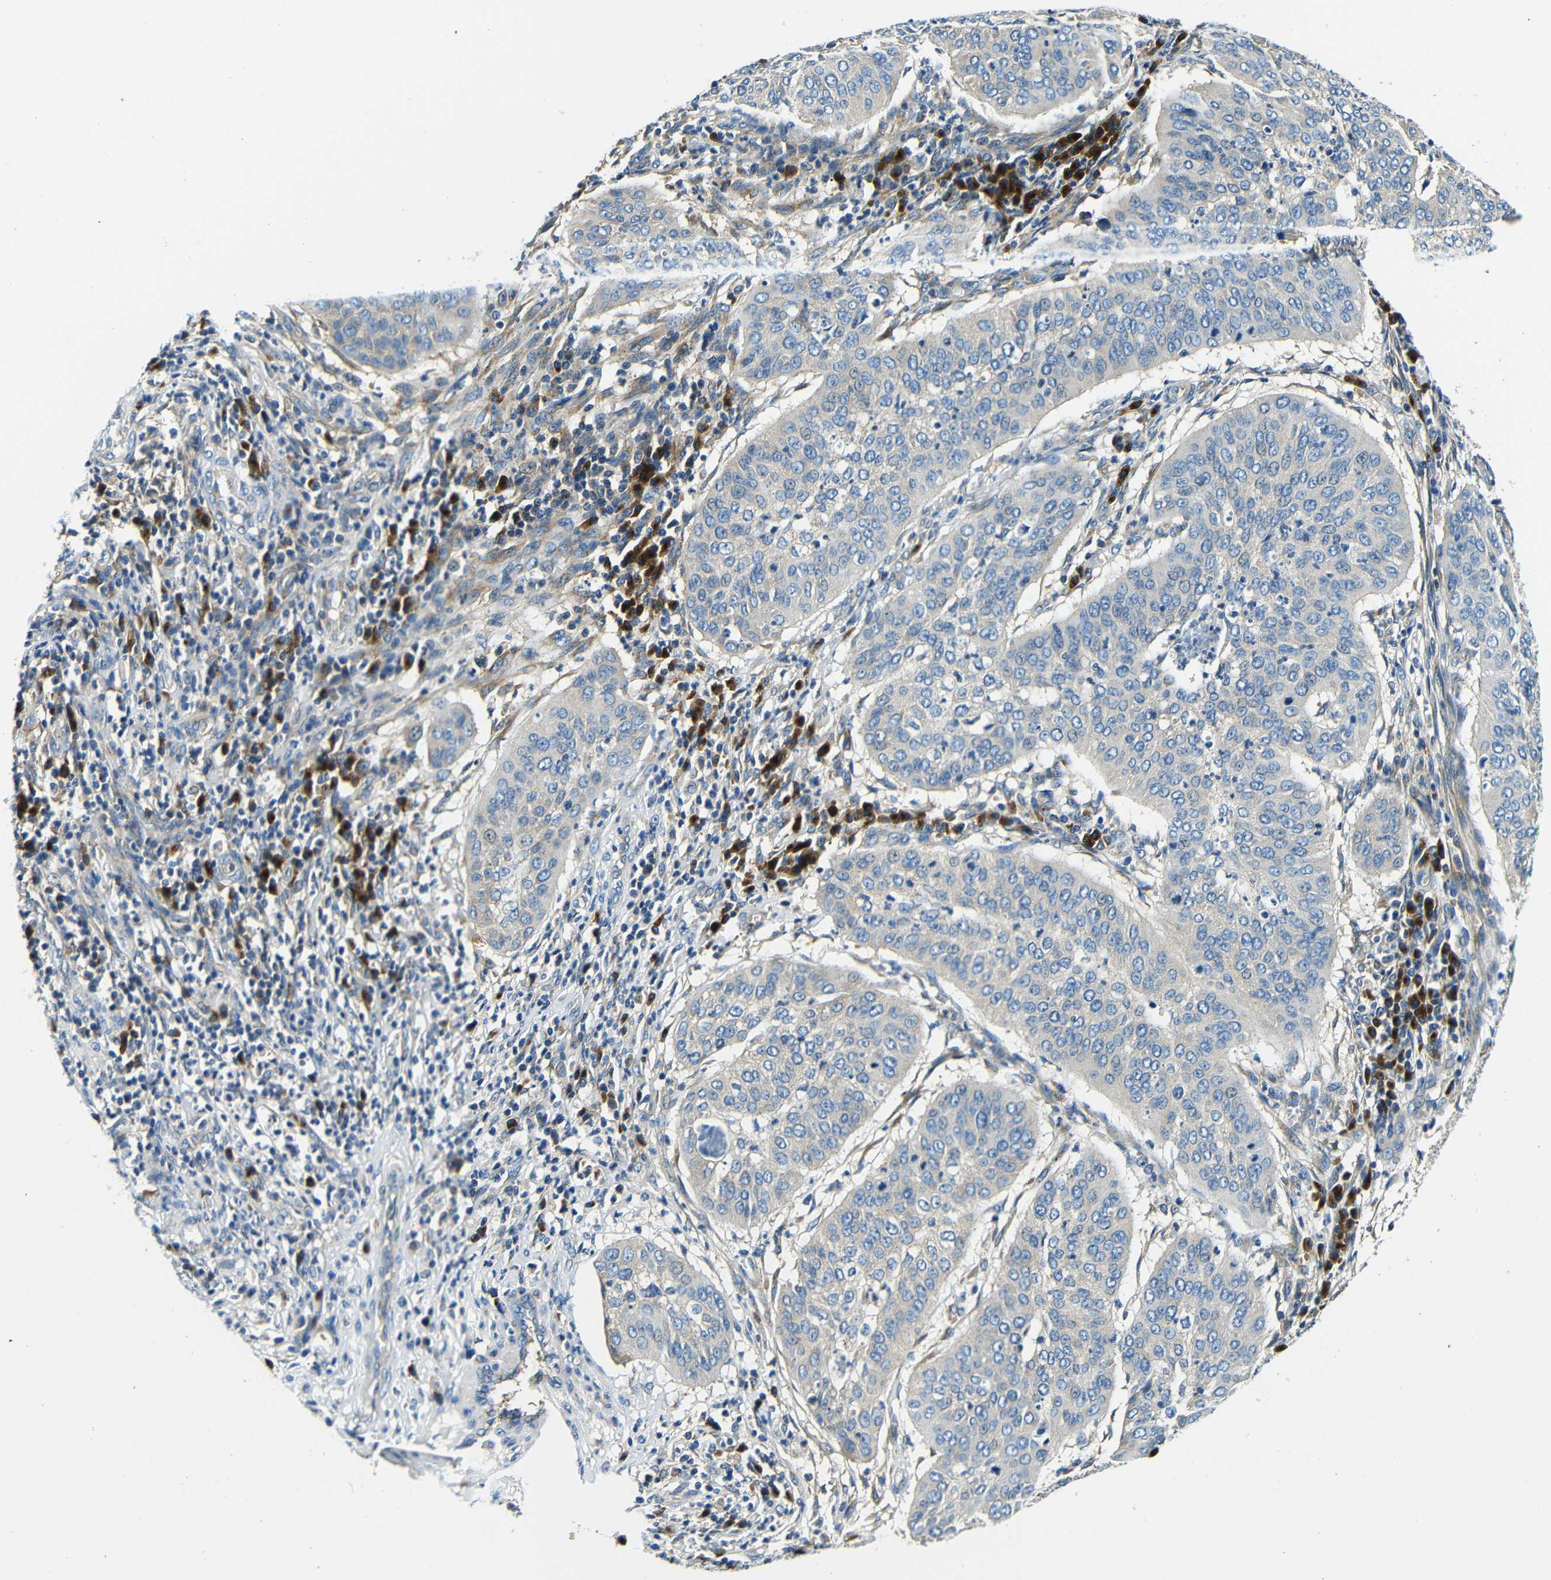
{"staining": {"intensity": "negative", "quantity": "none", "location": "none"}, "tissue": "cervical cancer", "cell_type": "Tumor cells", "image_type": "cancer", "snomed": [{"axis": "morphology", "description": "Normal tissue, NOS"}, {"axis": "morphology", "description": "Squamous cell carcinoma, NOS"}, {"axis": "topography", "description": "Cervix"}], "caption": "This is an immunohistochemistry (IHC) photomicrograph of cervical cancer. There is no expression in tumor cells.", "gene": "USO1", "patient": {"sex": "female", "age": 39}}